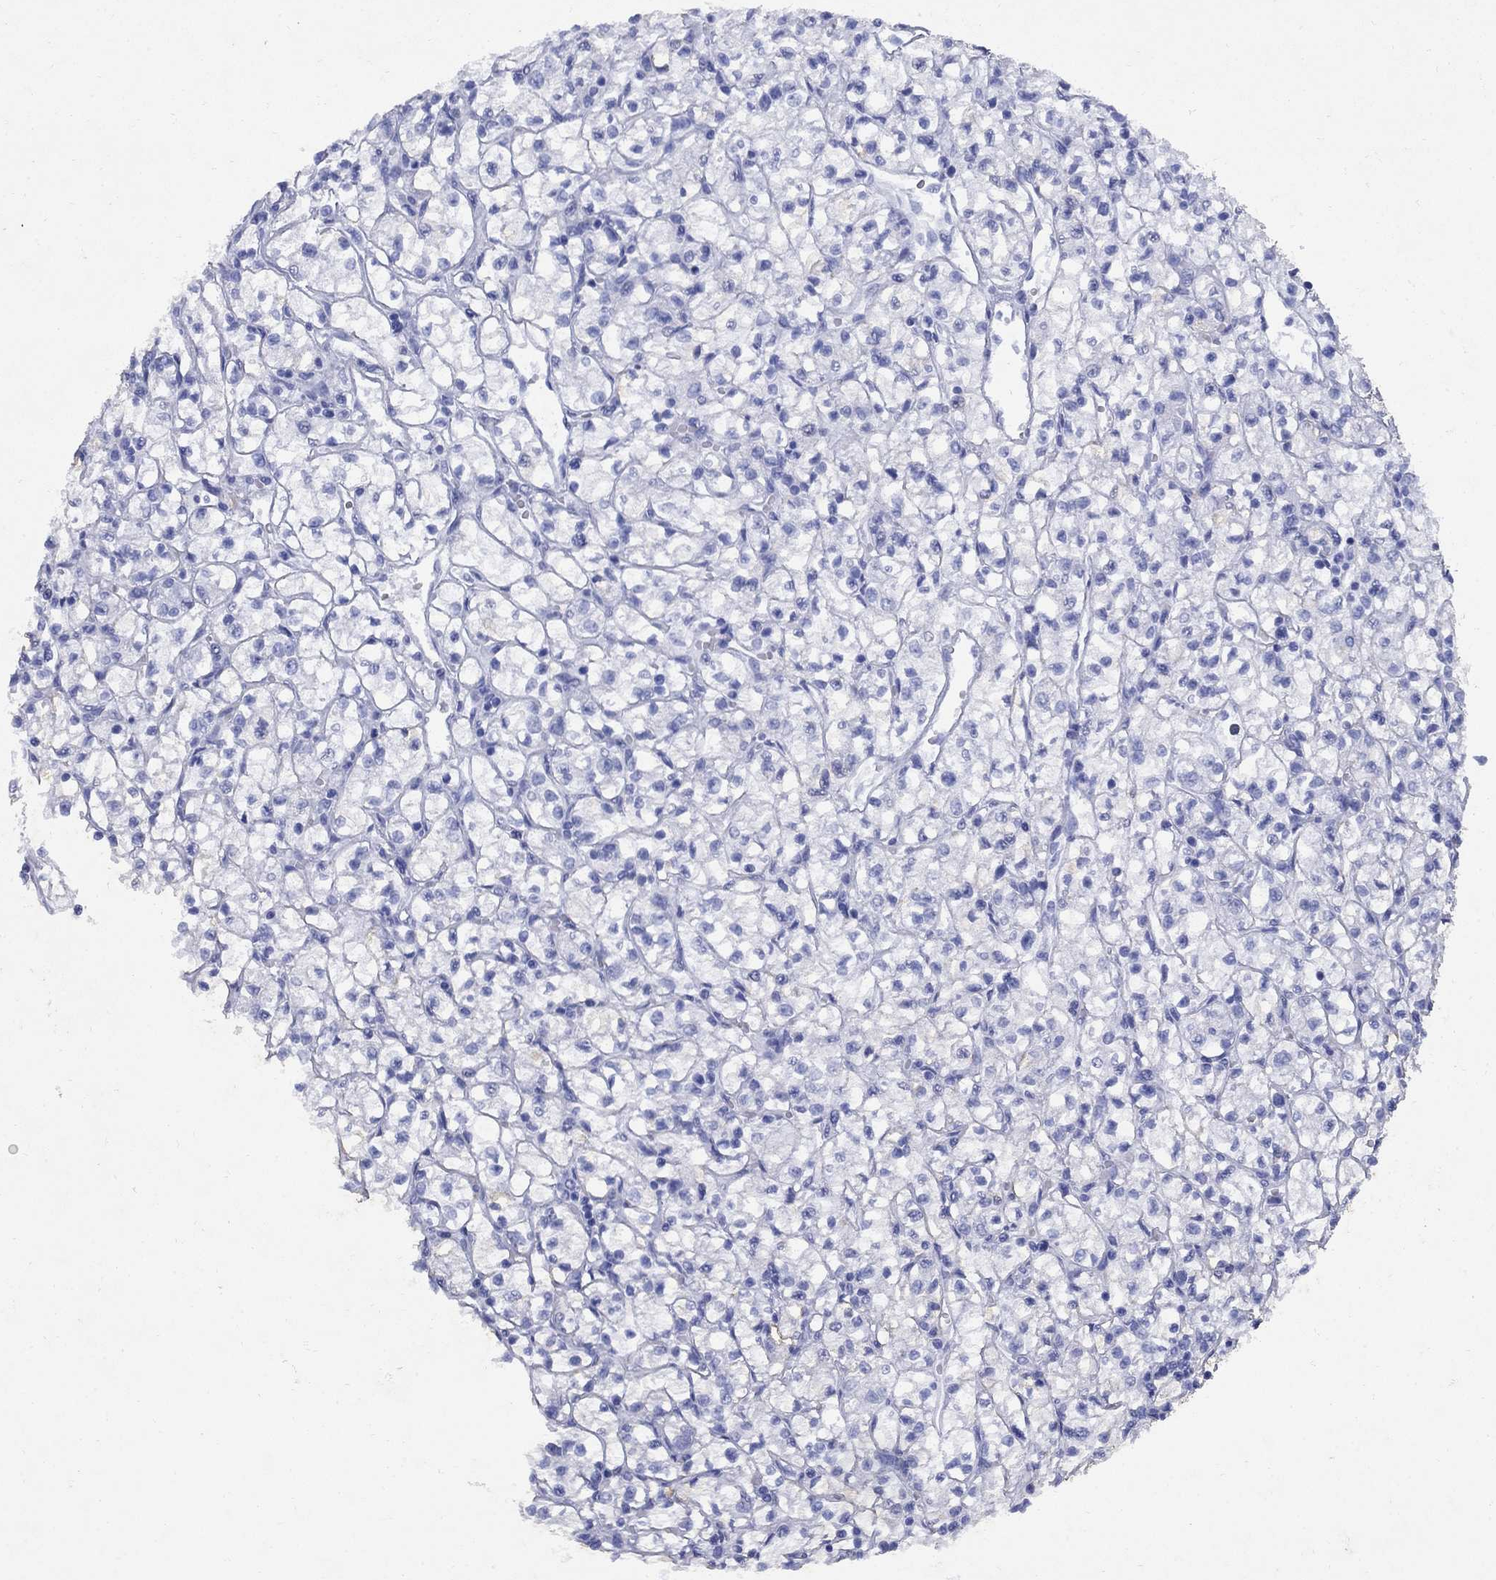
{"staining": {"intensity": "negative", "quantity": "none", "location": "none"}, "tissue": "renal cancer", "cell_type": "Tumor cells", "image_type": "cancer", "snomed": [{"axis": "morphology", "description": "Adenocarcinoma, NOS"}, {"axis": "topography", "description": "Kidney"}], "caption": "A photomicrograph of human renal adenocarcinoma is negative for staining in tumor cells.", "gene": "CD1A", "patient": {"sex": "female", "age": 64}}